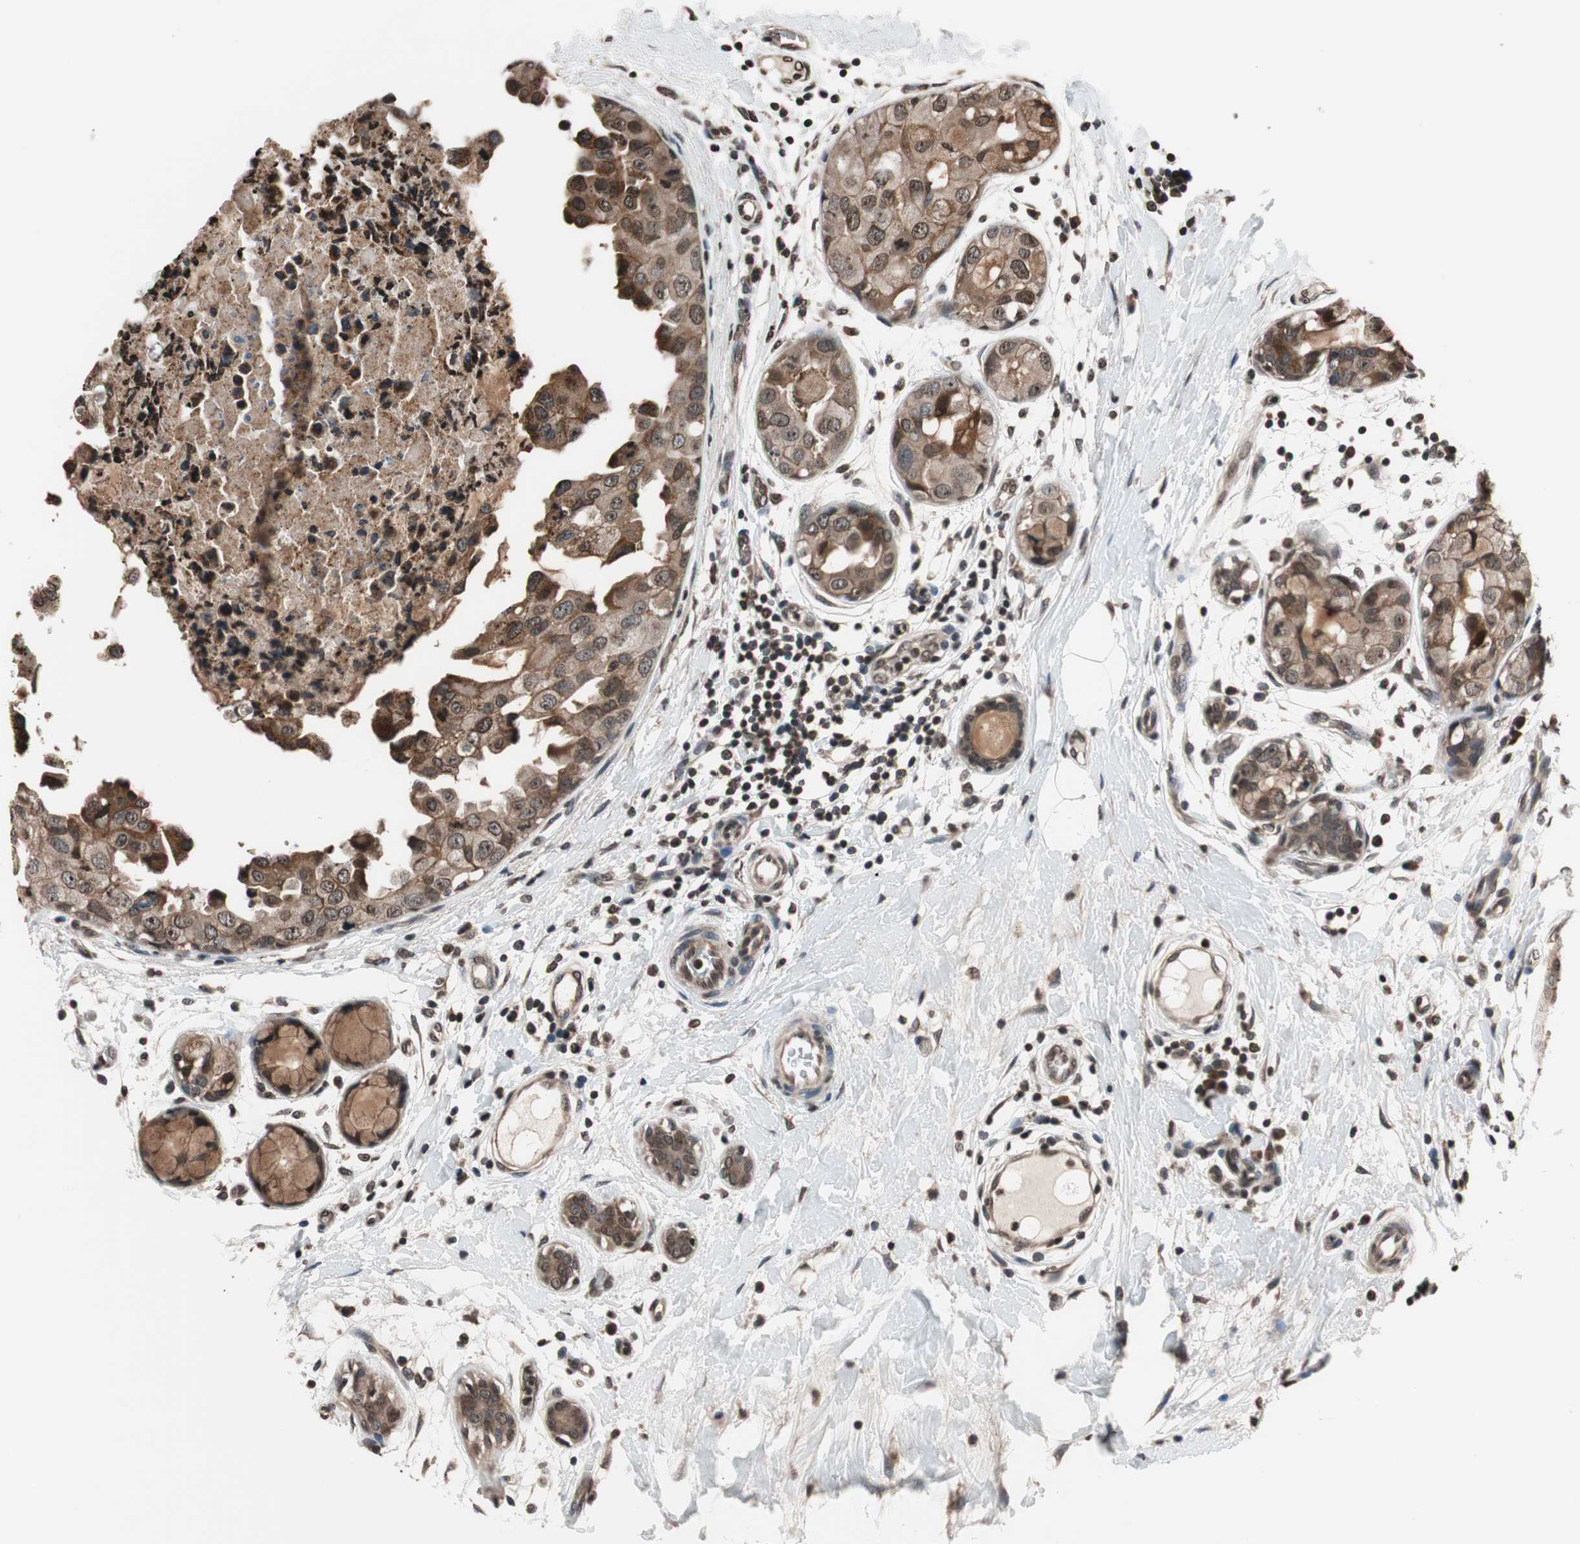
{"staining": {"intensity": "moderate", "quantity": ">75%", "location": "cytoplasmic/membranous,nuclear"}, "tissue": "breast cancer", "cell_type": "Tumor cells", "image_type": "cancer", "snomed": [{"axis": "morphology", "description": "Duct carcinoma"}, {"axis": "topography", "description": "Breast"}], "caption": "The image demonstrates staining of breast intraductal carcinoma, revealing moderate cytoplasmic/membranous and nuclear protein positivity (brown color) within tumor cells.", "gene": "RFC1", "patient": {"sex": "female", "age": 40}}